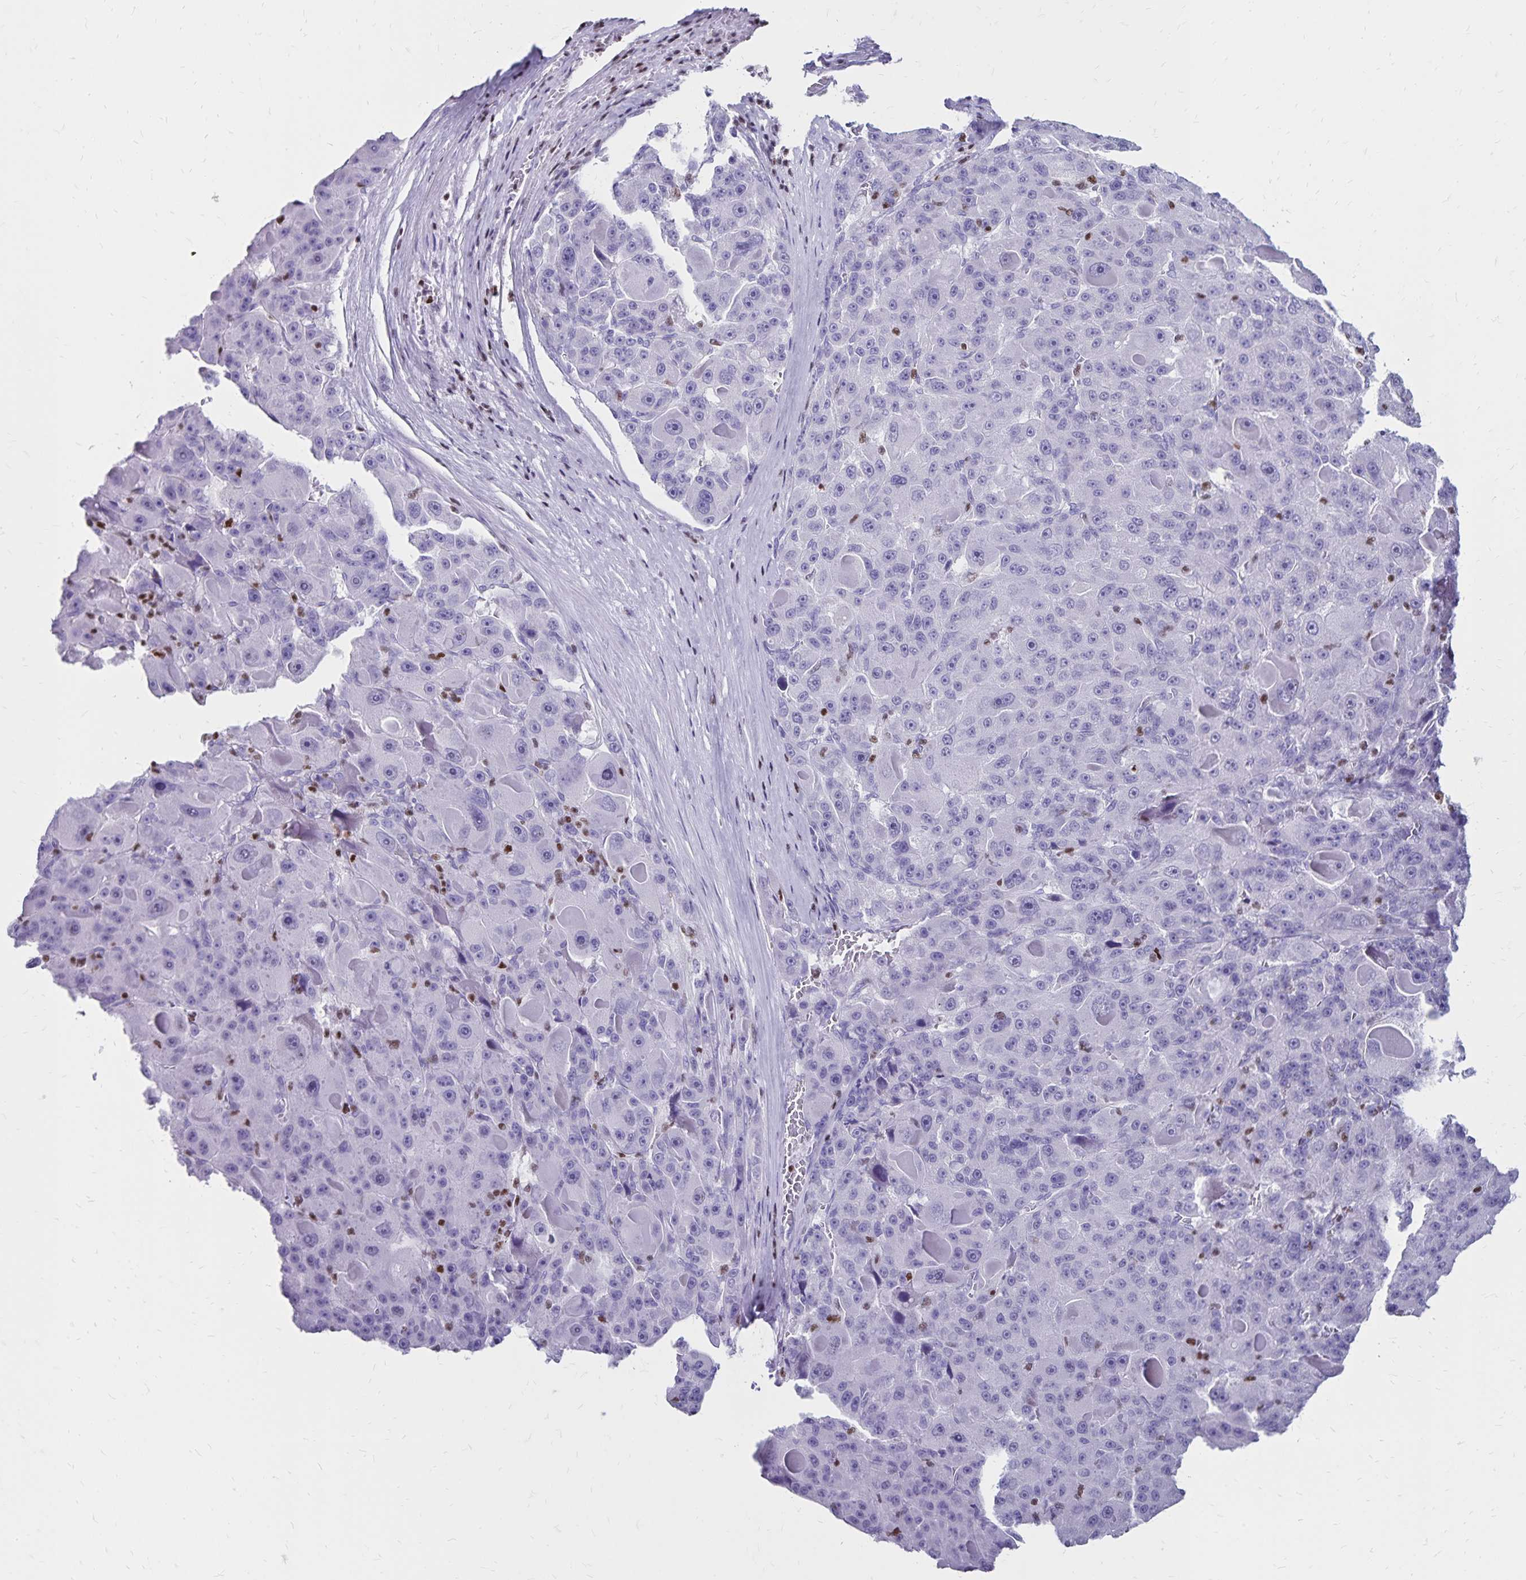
{"staining": {"intensity": "negative", "quantity": "none", "location": "none"}, "tissue": "liver cancer", "cell_type": "Tumor cells", "image_type": "cancer", "snomed": [{"axis": "morphology", "description": "Carcinoma, Hepatocellular, NOS"}, {"axis": "topography", "description": "Liver"}], "caption": "Liver hepatocellular carcinoma stained for a protein using immunohistochemistry reveals no expression tumor cells.", "gene": "IKZF1", "patient": {"sex": "male", "age": 76}}